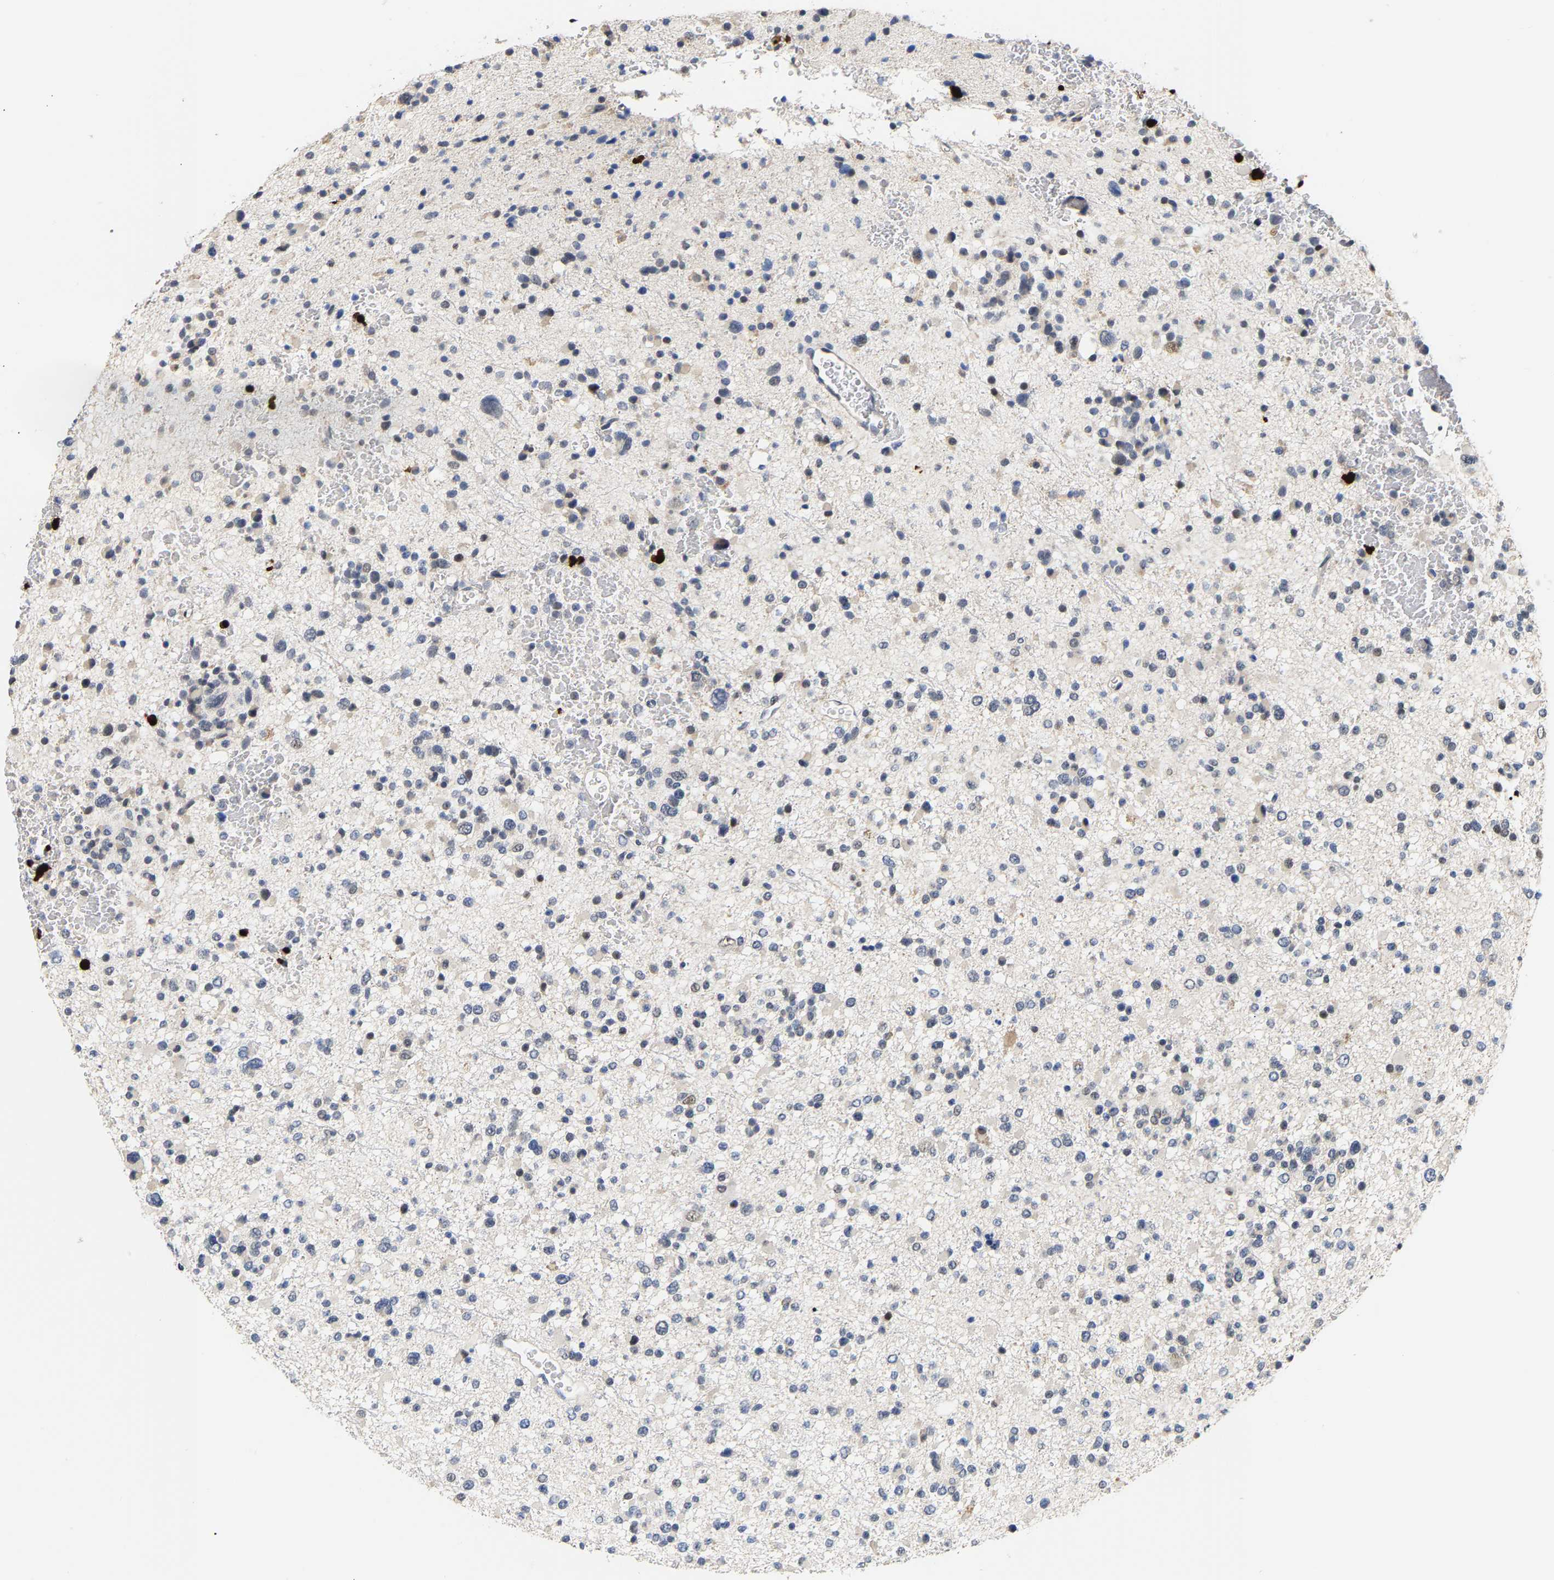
{"staining": {"intensity": "weak", "quantity": "<25%", "location": "nuclear"}, "tissue": "glioma", "cell_type": "Tumor cells", "image_type": "cancer", "snomed": [{"axis": "morphology", "description": "Glioma, malignant, Low grade"}, {"axis": "topography", "description": "Brain"}], "caption": "The image shows no significant staining in tumor cells of glioma.", "gene": "TDRD7", "patient": {"sex": "female", "age": 22}}